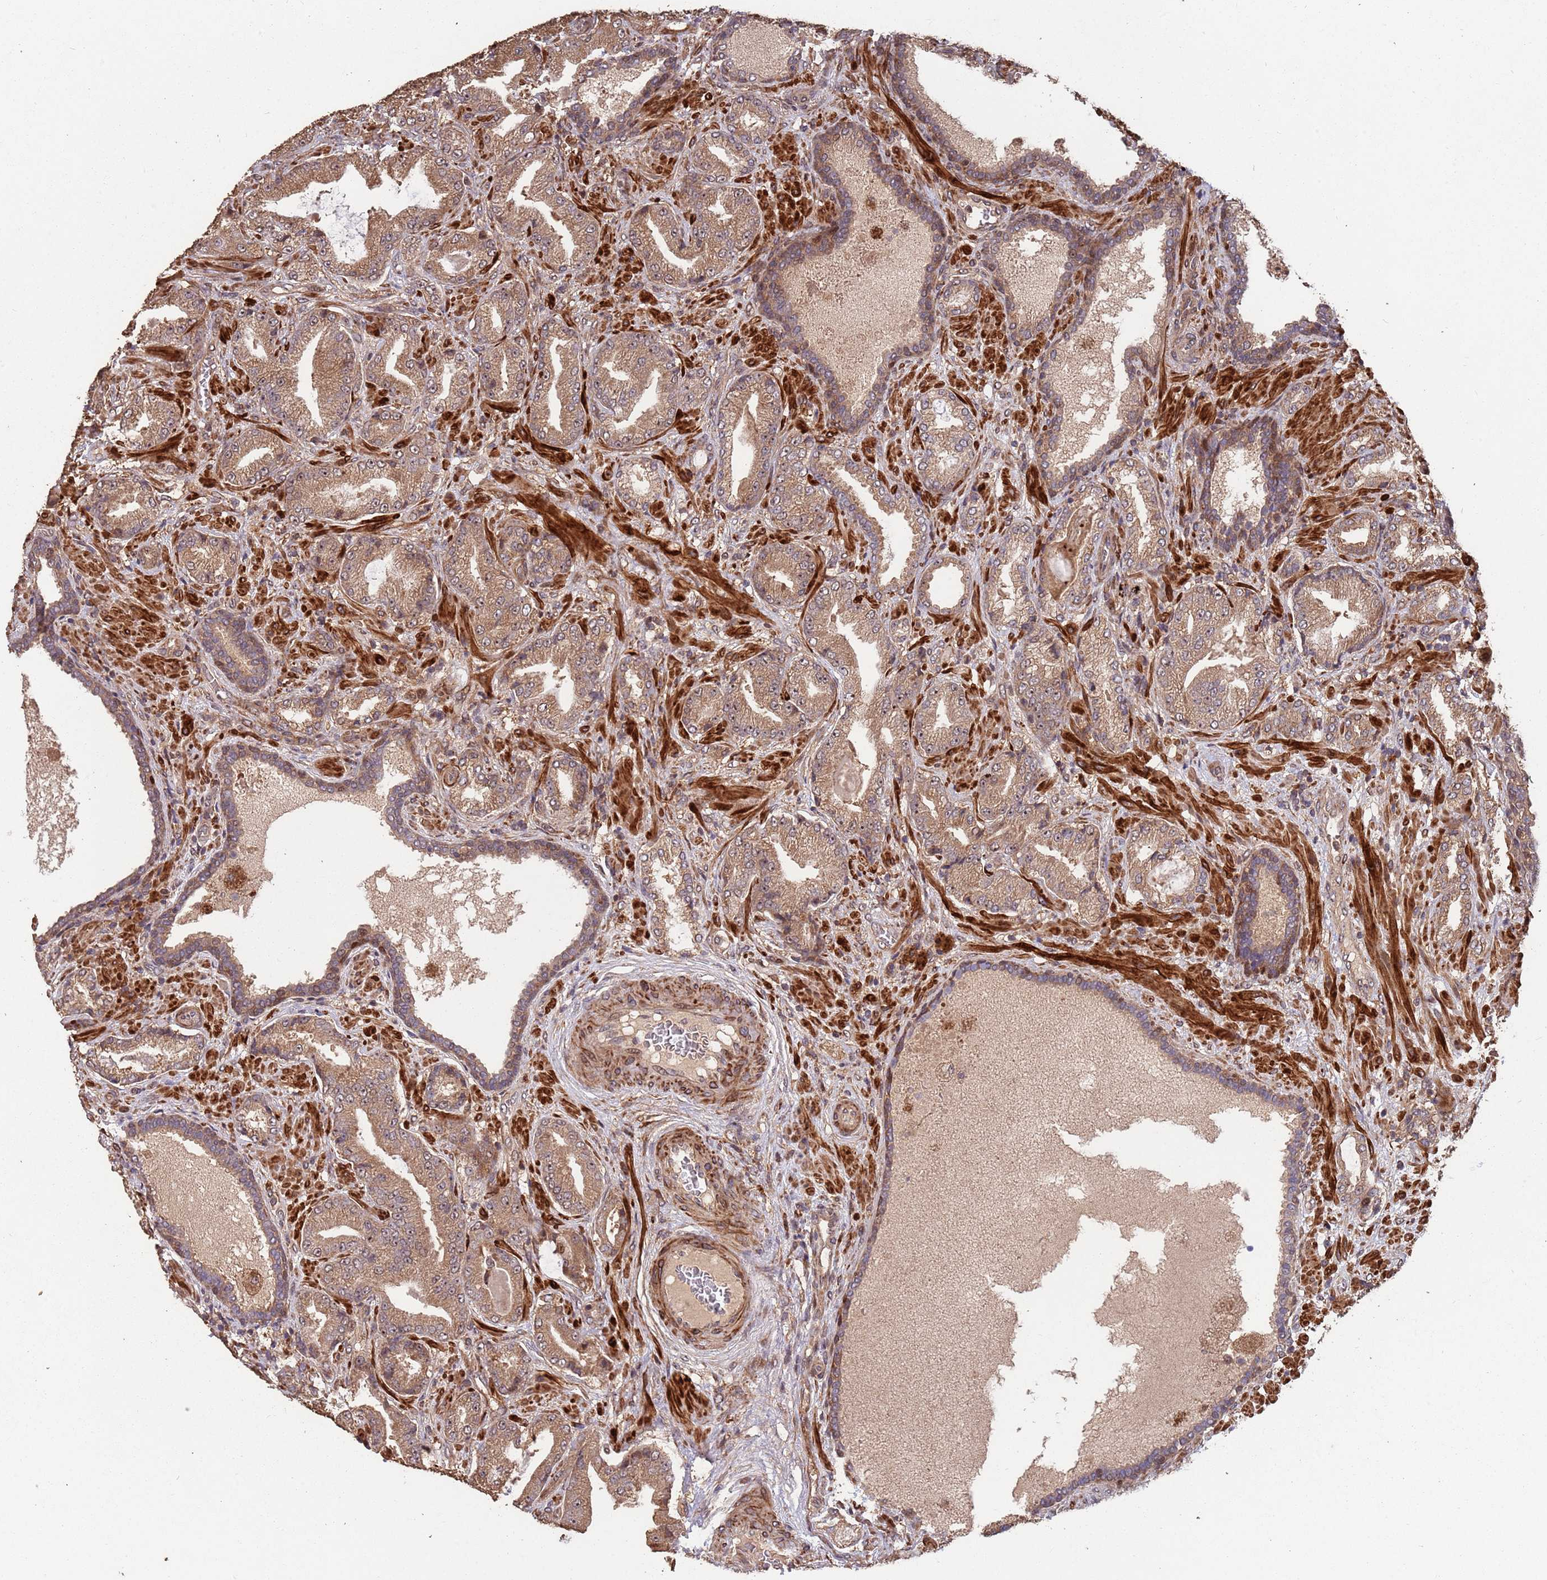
{"staining": {"intensity": "moderate", "quantity": ">75%", "location": "cytoplasmic/membranous"}, "tissue": "prostate cancer", "cell_type": "Tumor cells", "image_type": "cancer", "snomed": [{"axis": "morphology", "description": "Adenocarcinoma, High grade"}, {"axis": "topography", "description": "Prostate"}], "caption": "Protein expression analysis of prostate cancer (high-grade adenocarcinoma) shows moderate cytoplasmic/membranous expression in about >75% of tumor cells.", "gene": "ZNF428", "patient": {"sex": "male", "age": 68}}